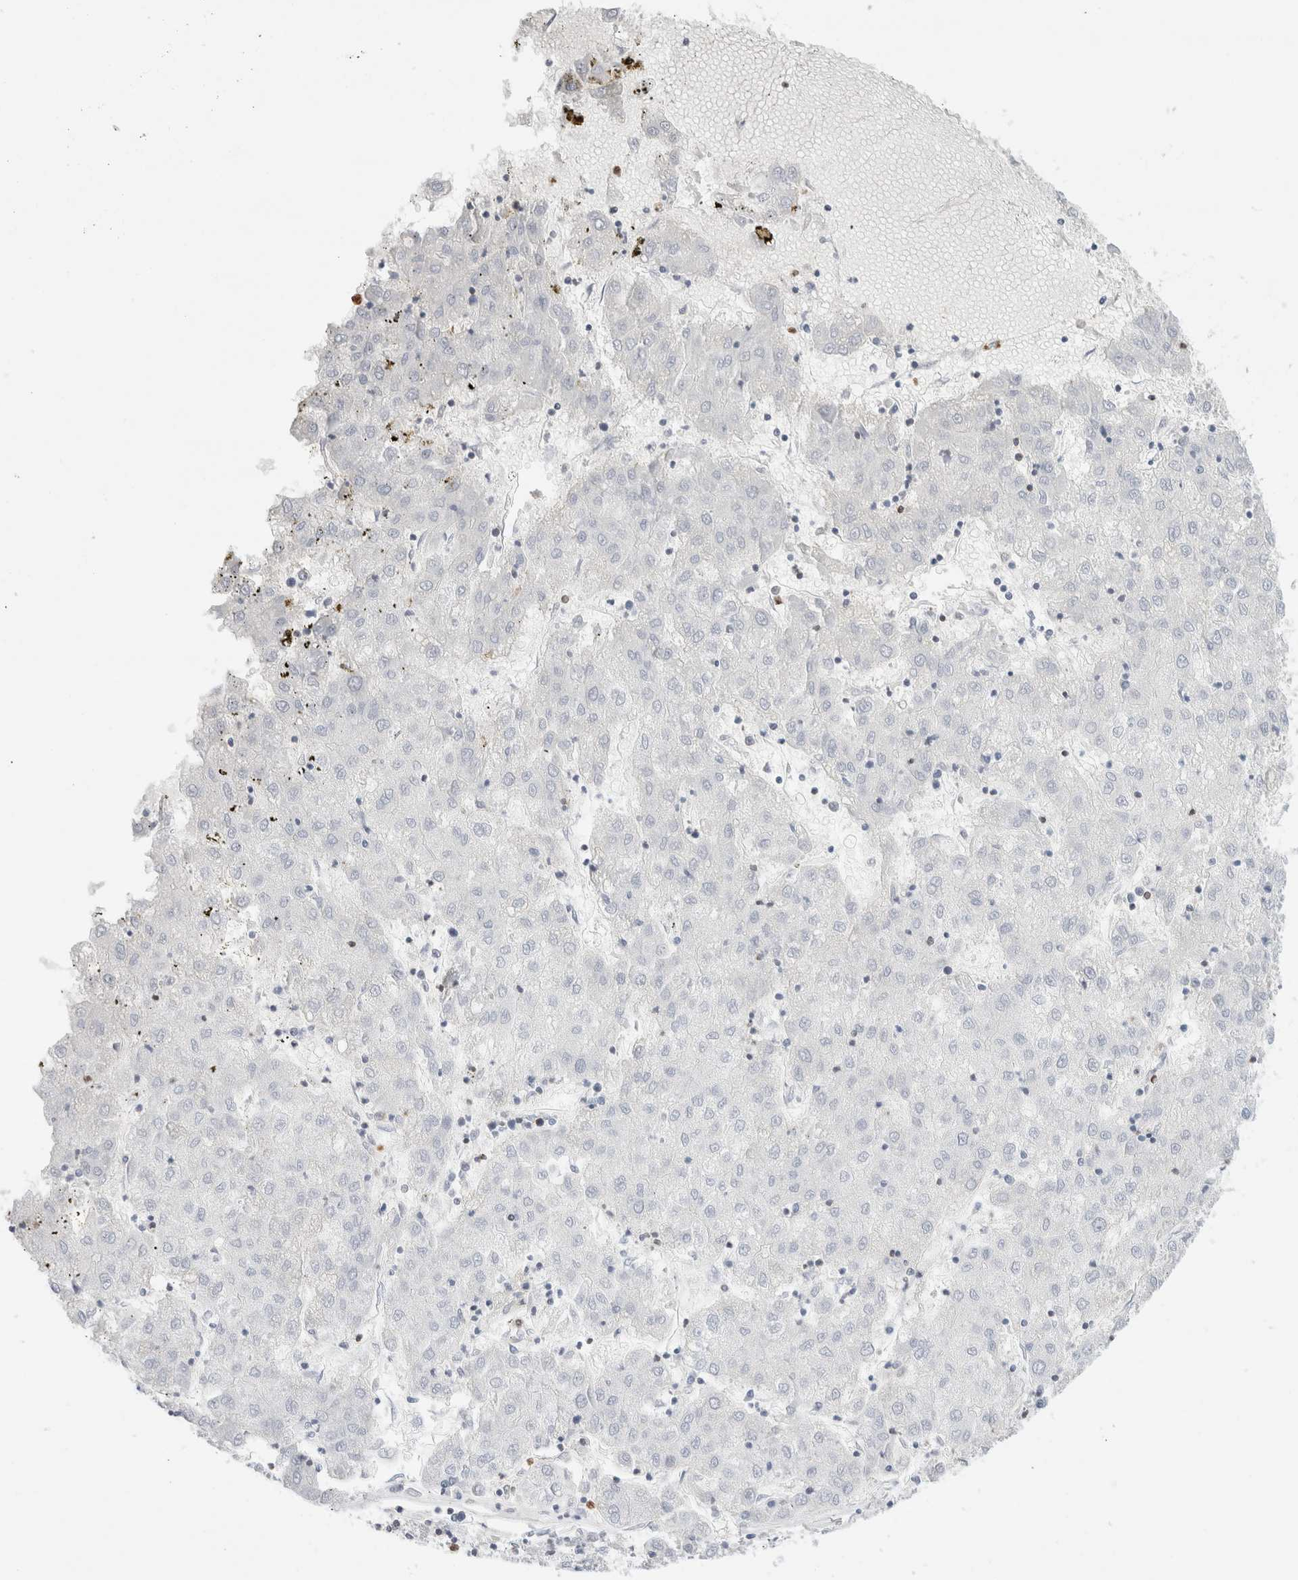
{"staining": {"intensity": "negative", "quantity": "none", "location": "none"}, "tissue": "liver cancer", "cell_type": "Tumor cells", "image_type": "cancer", "snomed": [{"axis": "morphology", "description": "Carcinoma, Hepatocellular, NOS"}, {"axis": "topography", "description": "Liver"}], "caption": "The histopathology image reveals no significant staining in tumor cells of liver cancer.", "gene": "ALOX5AP", "patient": {"sex": "male", "age": 72}}